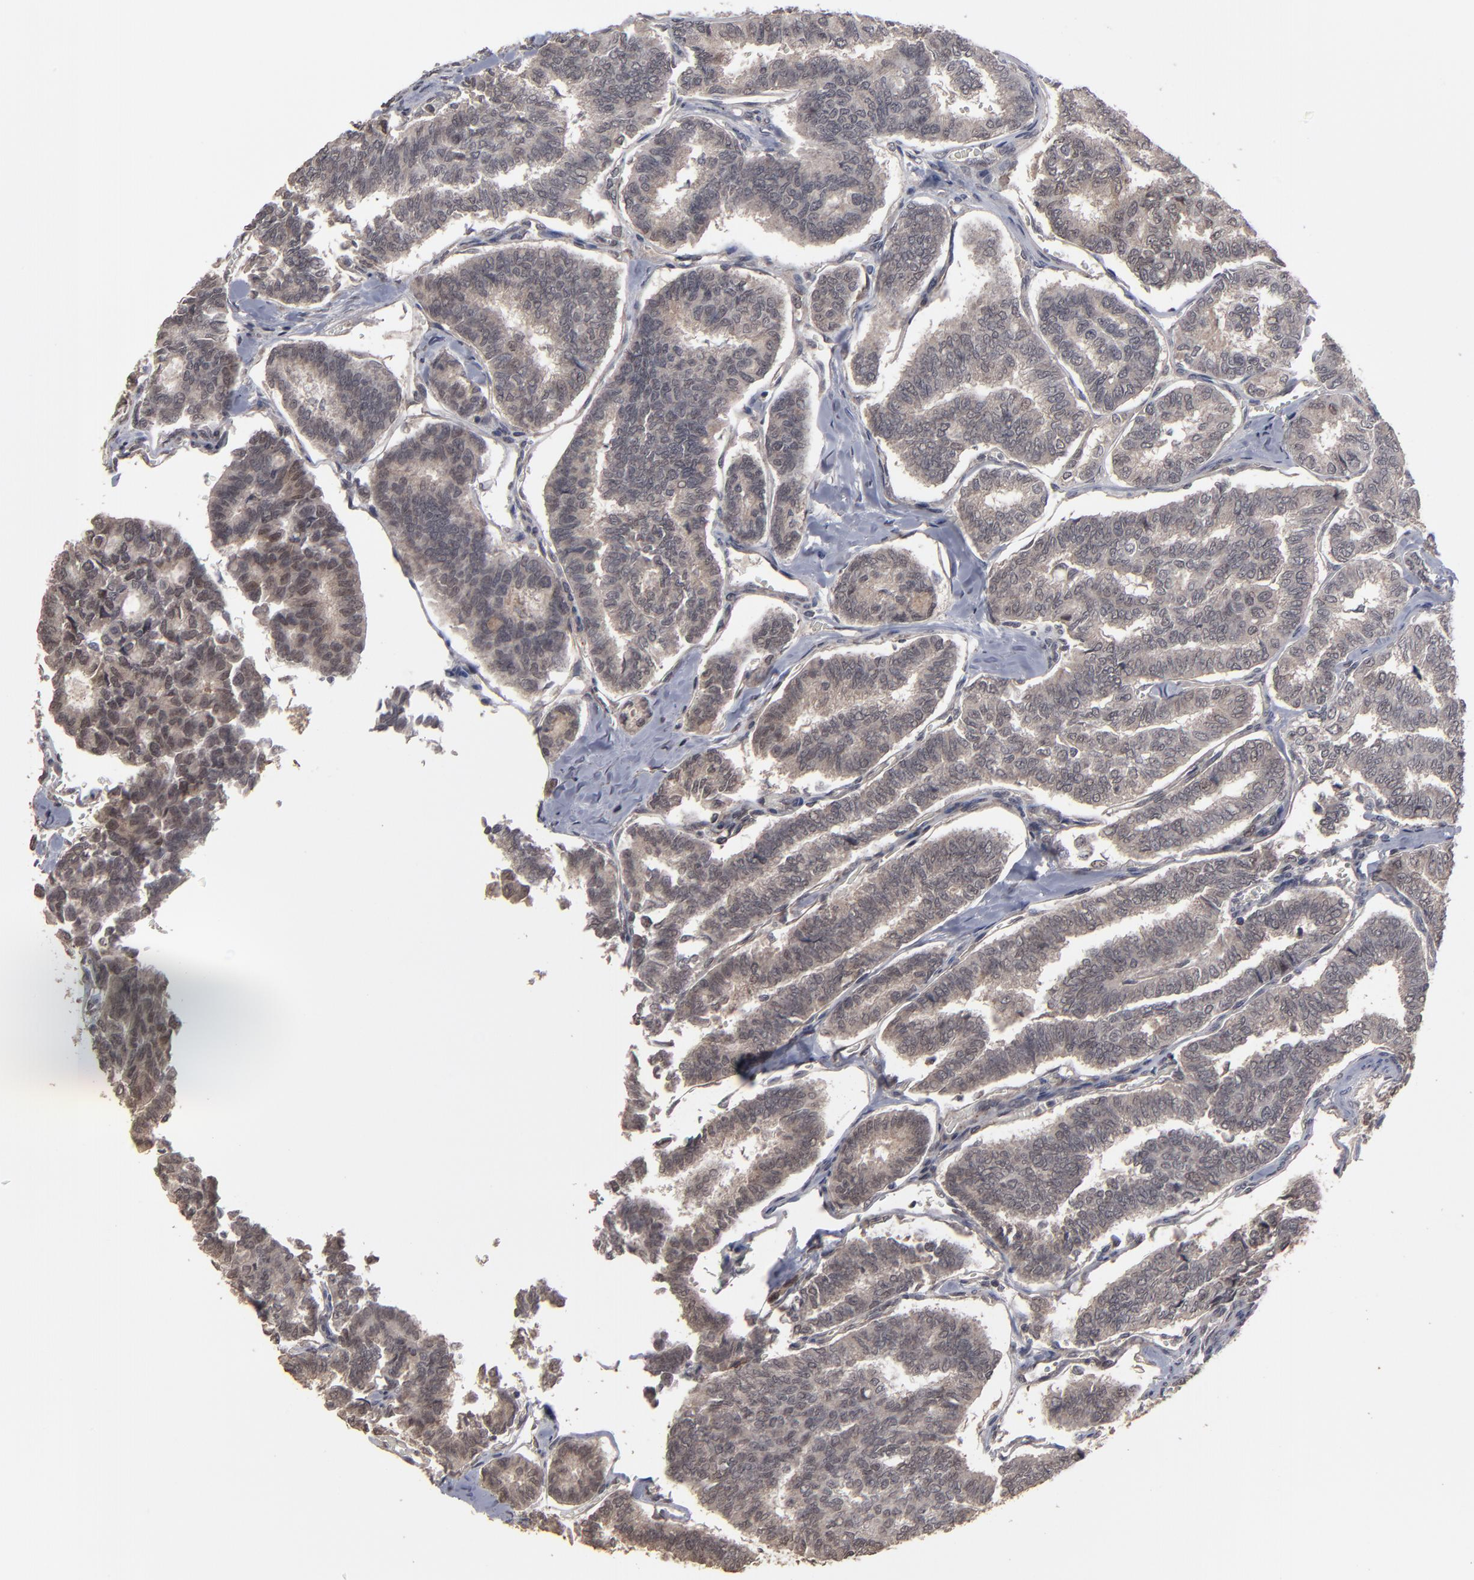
{"staining": {"intensity": "weak", "quantity": ">75%", "location": "cytoplasmic/membranous"}, "tissue": "thyroid cancer", "cell_type": "Tumor cells", "image_type": "cancer", "snomed": [{"axis": "morphology", "description": "Papillary adenocarcinoma, NOS"}, {"axis": "topography", "description": "Thyroid gland"}], "caption": "Tumor cells display weak cytoplasmic/membranous positivity in about >75% of cells in thyroid papillary adenocarcinoma. The staining was performed using DAB to visualize the protein expression in brown, while the nuclei were stained in blue with hematoxylin (Magnification: 20x).", "gene": "SLC22A17", "patient": {"sex": "female", "age": 35}}